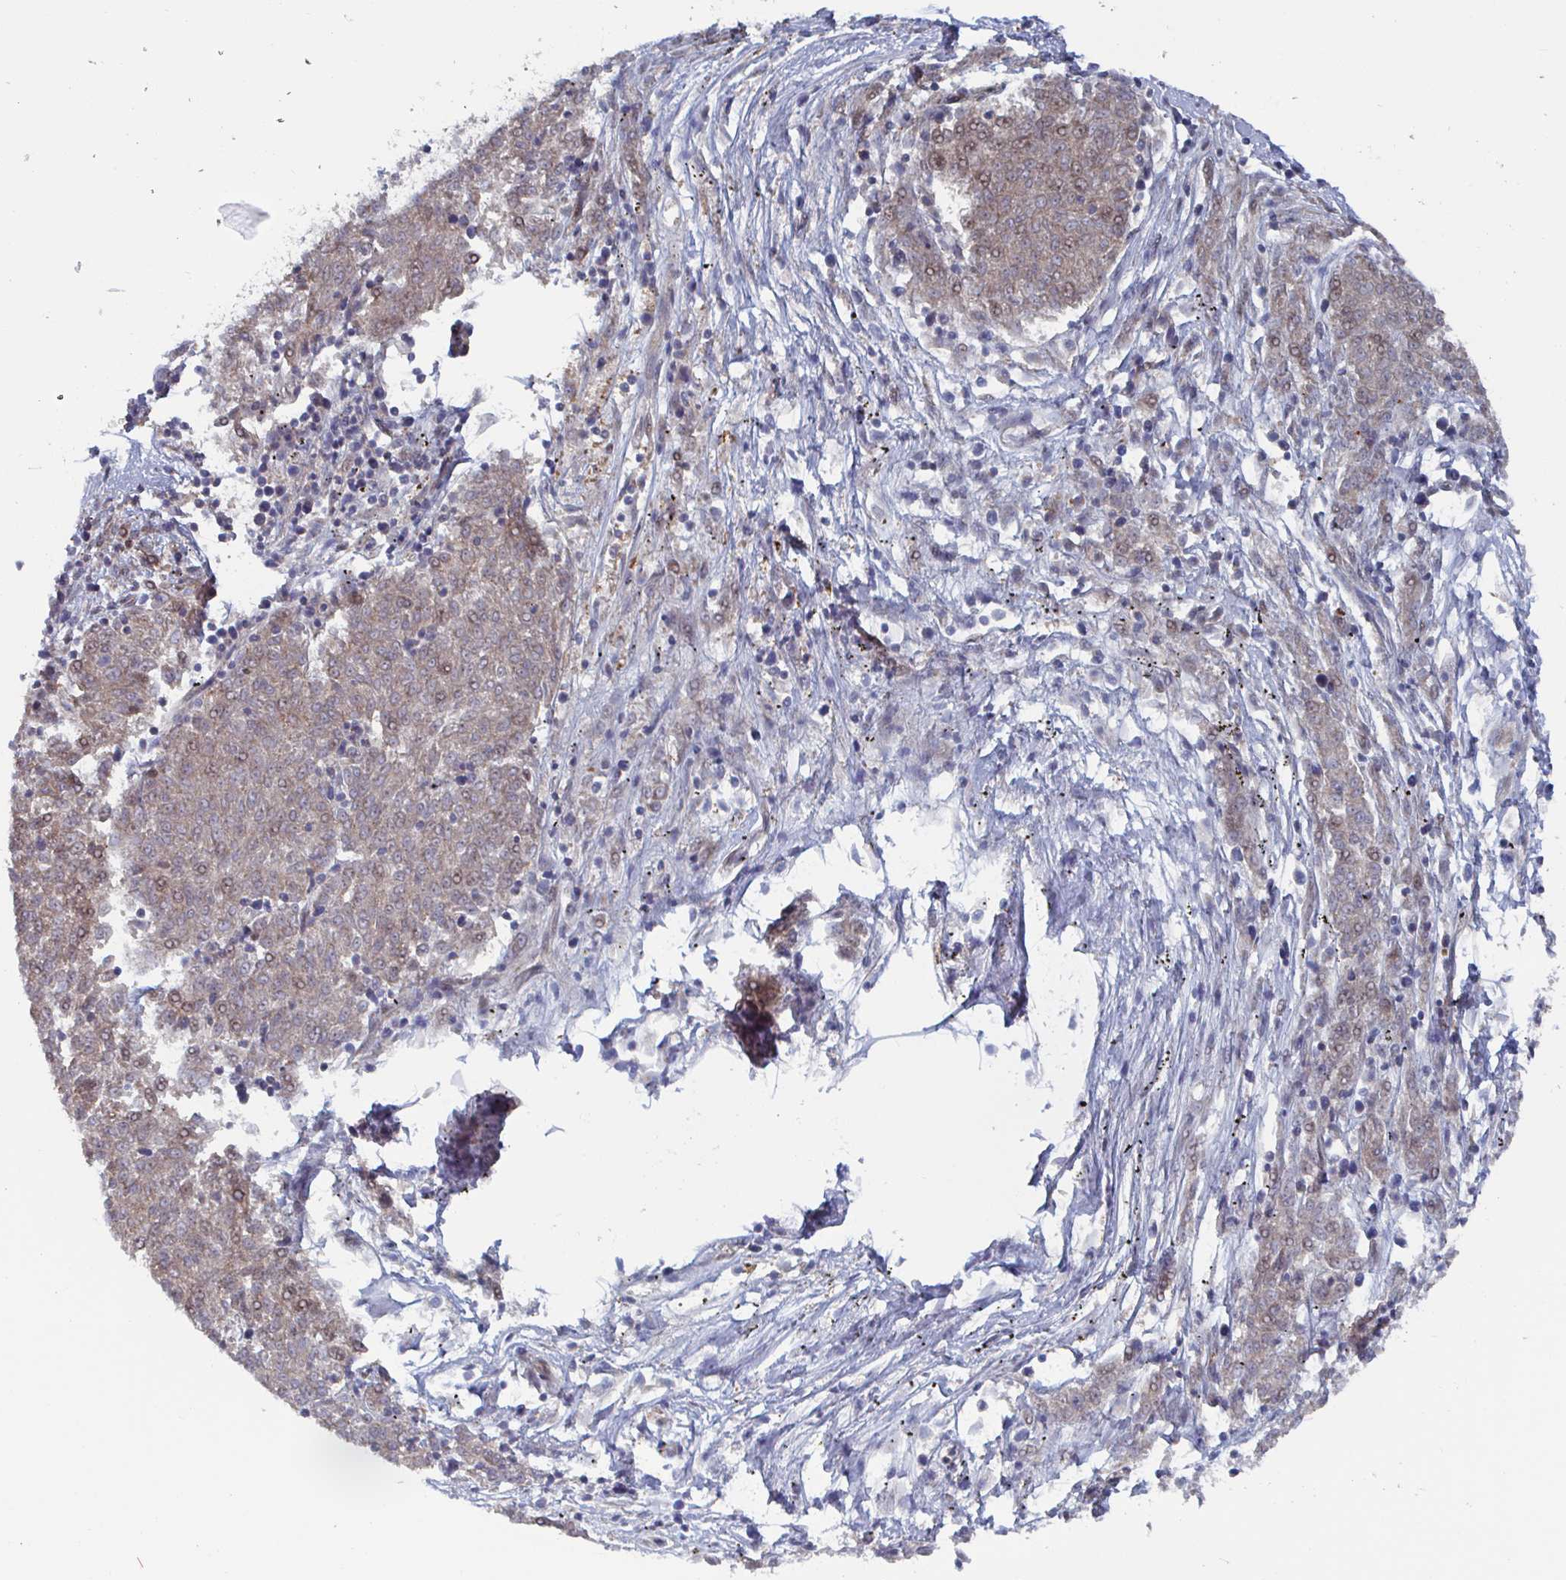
{"staining": {"intensity": "weak", "quantity": "25%-75%", "location": "nuclear"}, "tissue": "melanoma", "cell_type": "Tumor cells", "image_type": "cancer", "snomed": [{"axis": "morphology", "description": "Malignant melanoma, NOS"}, {"axis": "topography", "description": "Skin"}], "caption": "A high-resolution photomicrograph shows immunohistochemistry staining of melanoma, which reveals weak nuclear positivity in about 25%-75% of tumor cells.", "gene": "DVL3", "patient": {"sex": "female", "age": 72}}